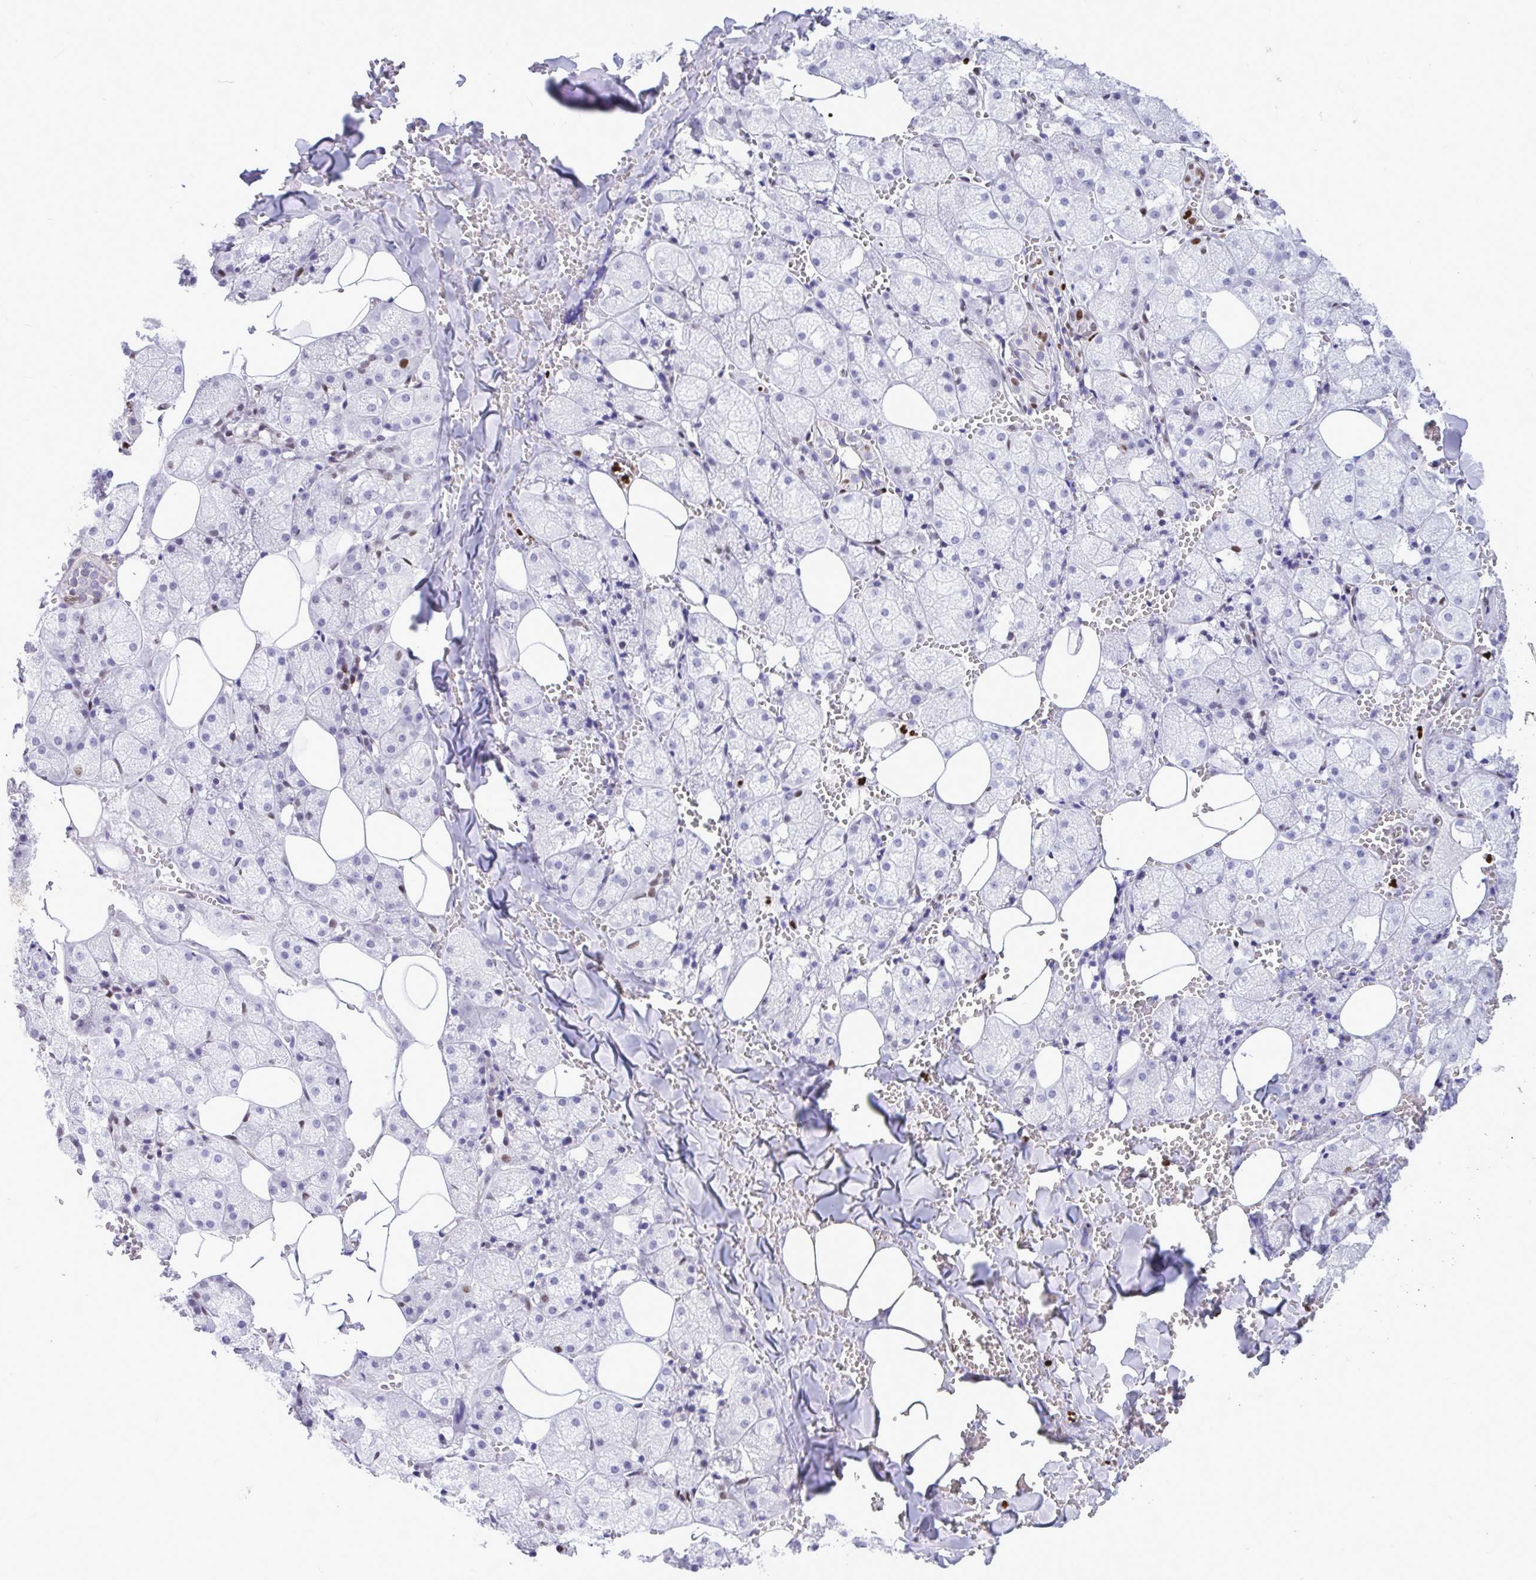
{"staining": {"intensity": "weak", "quantity": "<25%", "location": "nuclear"}, "tissue": "salivary gland", "cell_type": "Glandular cells", "image_type": "normal", "snomed": [{"axis": "morphology", "description": "Normal tissue, NOS"}, {"axis": "topography", "description": "Salivary gland"}, {"axis": "topography", "description": "Peripheral nerve tissue"}], "caption": "DAB immunohistochemical staining of normal human salivary gland exhibits no significant staining in glandular cells.", "gene": "HMGB2", "patient": {"sex": "male", "age": 38}}